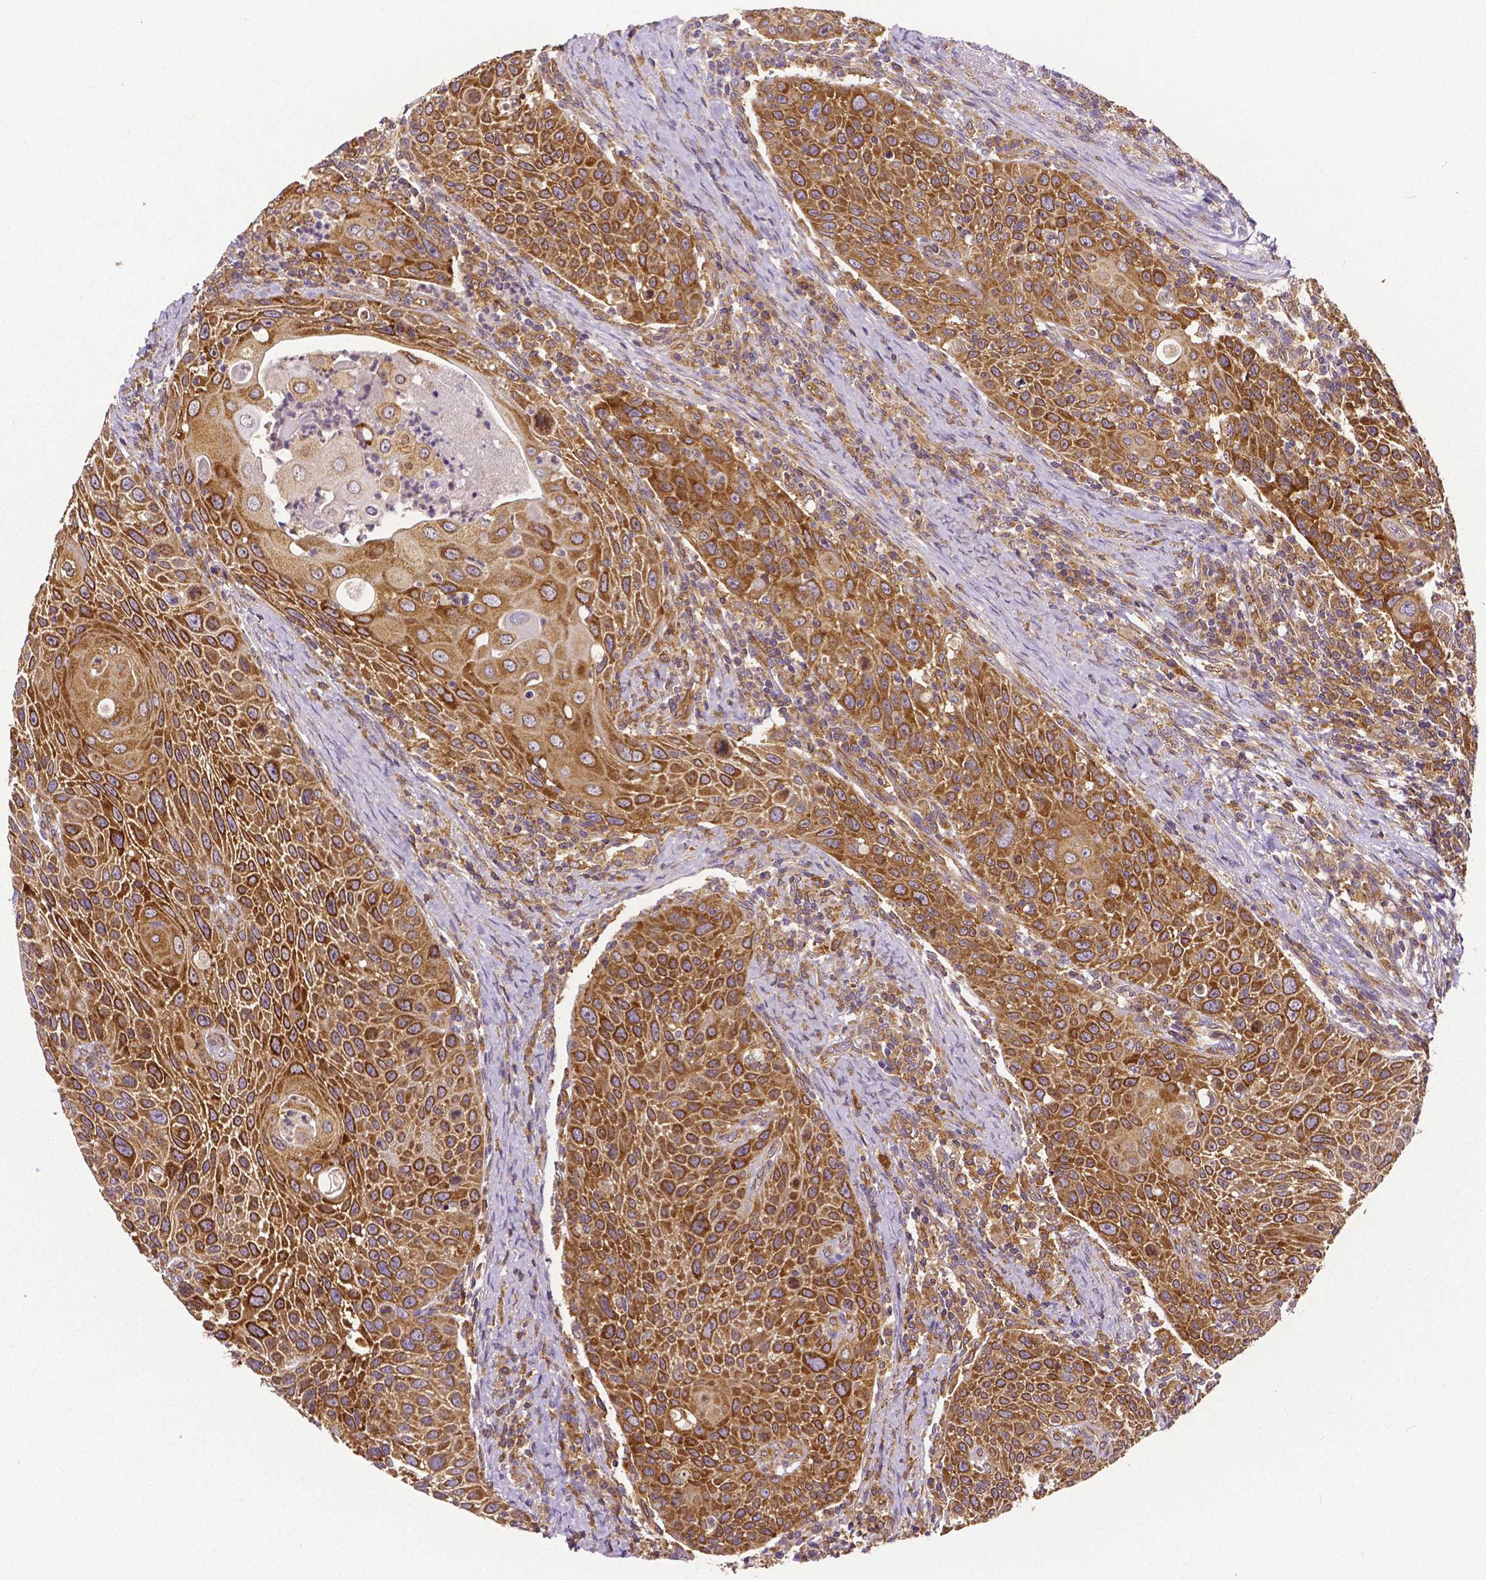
{"staining": {"intensity": "strong", "quantity": ">75%", "location": "cytoplasmic/membranous"}, "tissue": "head and neck cancer", "cell_type": "Tumor cells", "image_type": "cancer", "snomed": [{"axis": "morphology", "description": "Squamous cell carcinoma, NOS"}, {"axis": "topography", "description": "Head-Neck"}], "caption": "Brown immunohistochemical staining in human squamous cell carcinoma (head and neck) exhibits strong cytoplasmic/membranous expression in about >75% of tumor cells. (Brightfield microscopy of DAB IHC at high magnification).", "gene": "DICER1", "patient": {"sex": "male", "age": 69}}